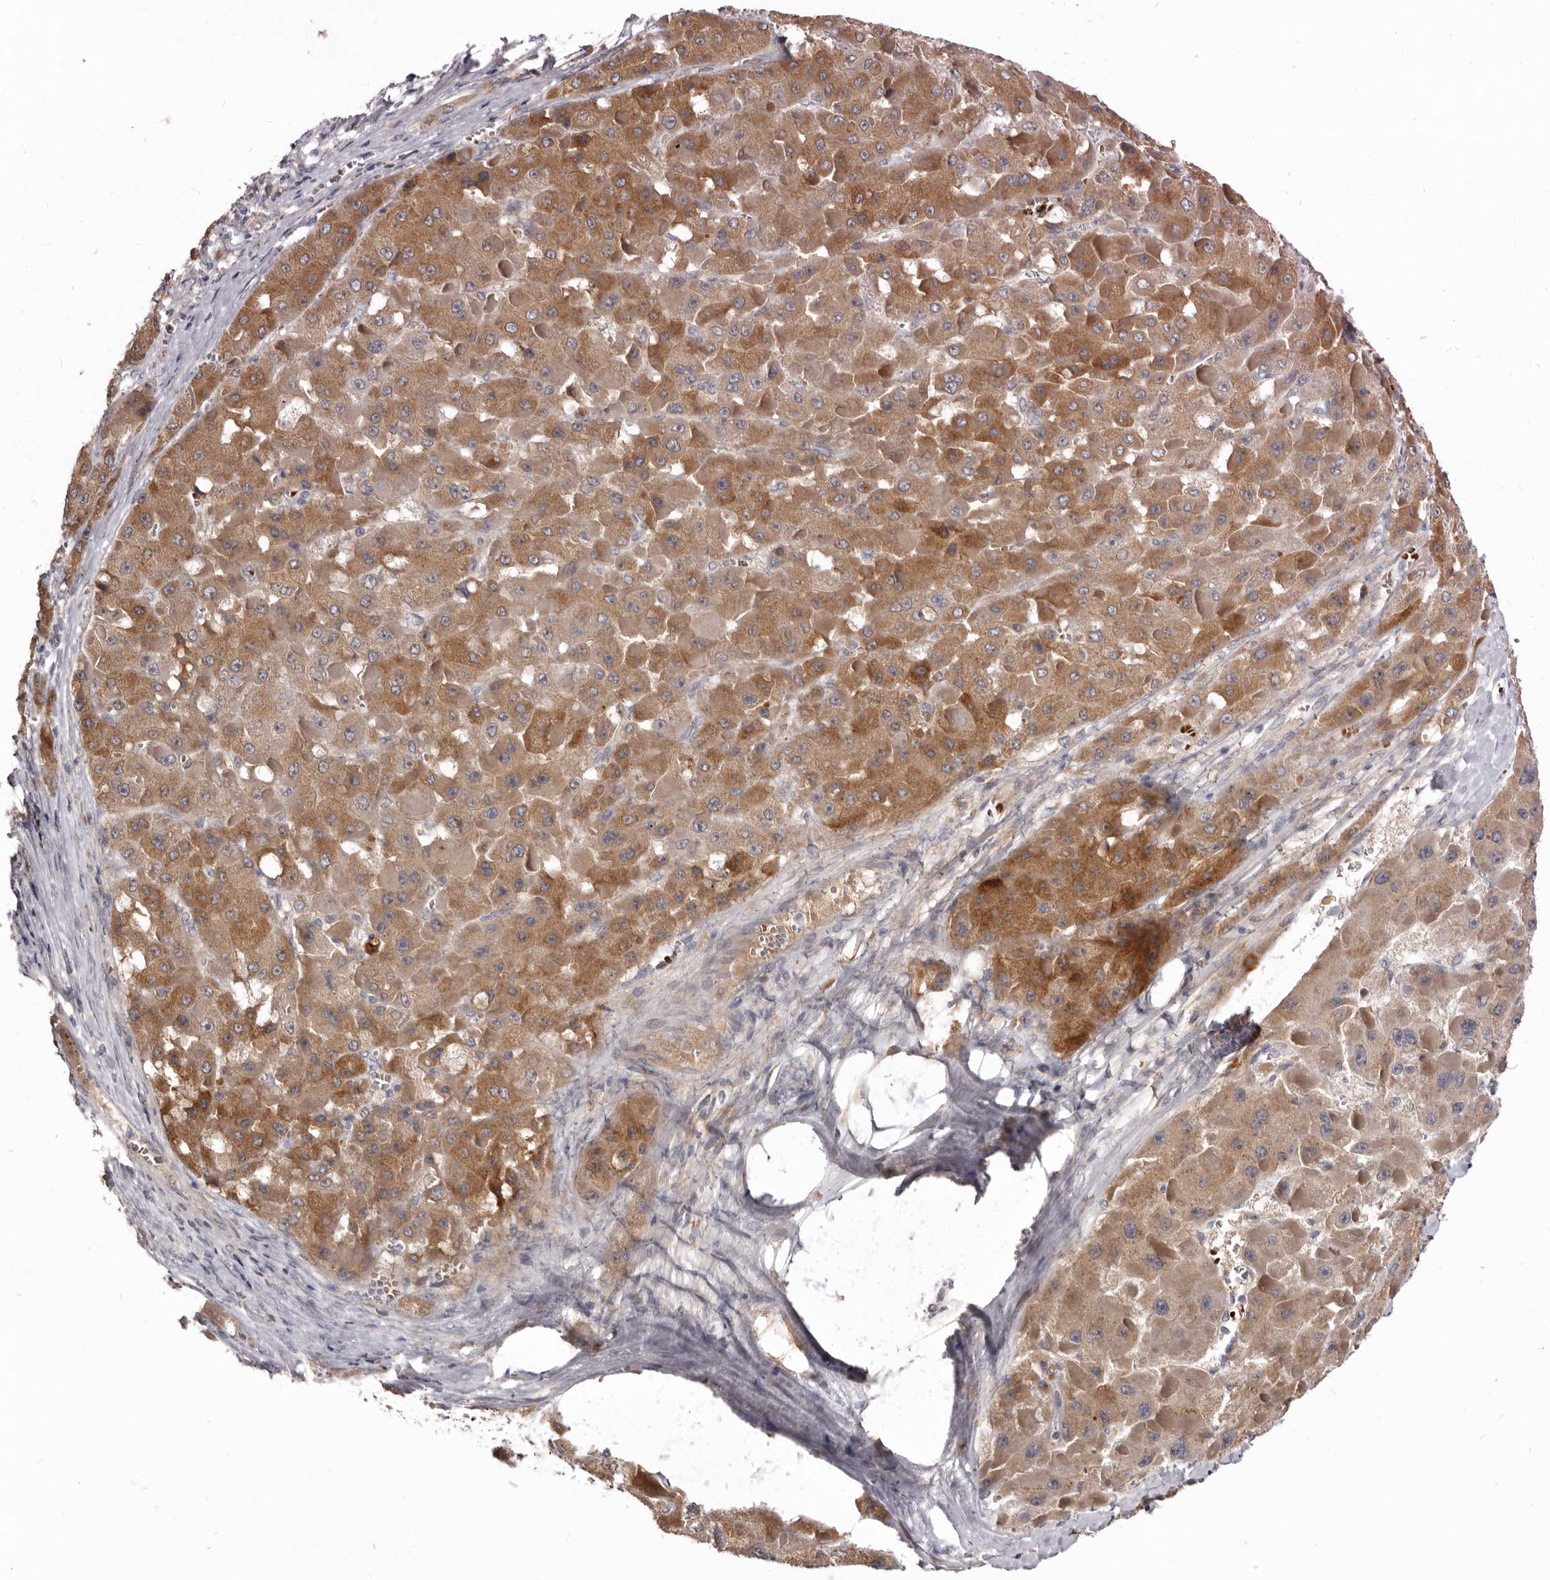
{"staining": {"intensity": "moderate", "quantity": ">75%", "location": "cytoplasmic/membranous"}, "tissue": "liver cancer", "cell_type": "Tumor cells", "image_type": "cancer", "snomed": [{"axis": "morphology", "description": "Carcinoma, Hepatocellular, NOS"}, {"axis": "topography", "description": "Liver"}], "caption": "Liver cancer (hepatocellular carcinoma) was stained to show a protein in brown. There is medium levels of moderate cytoplasmic/membranous staining in about >75% of tumor cells.", "gene": "NENF", "patient": {"sex": "female", "age": 73}}